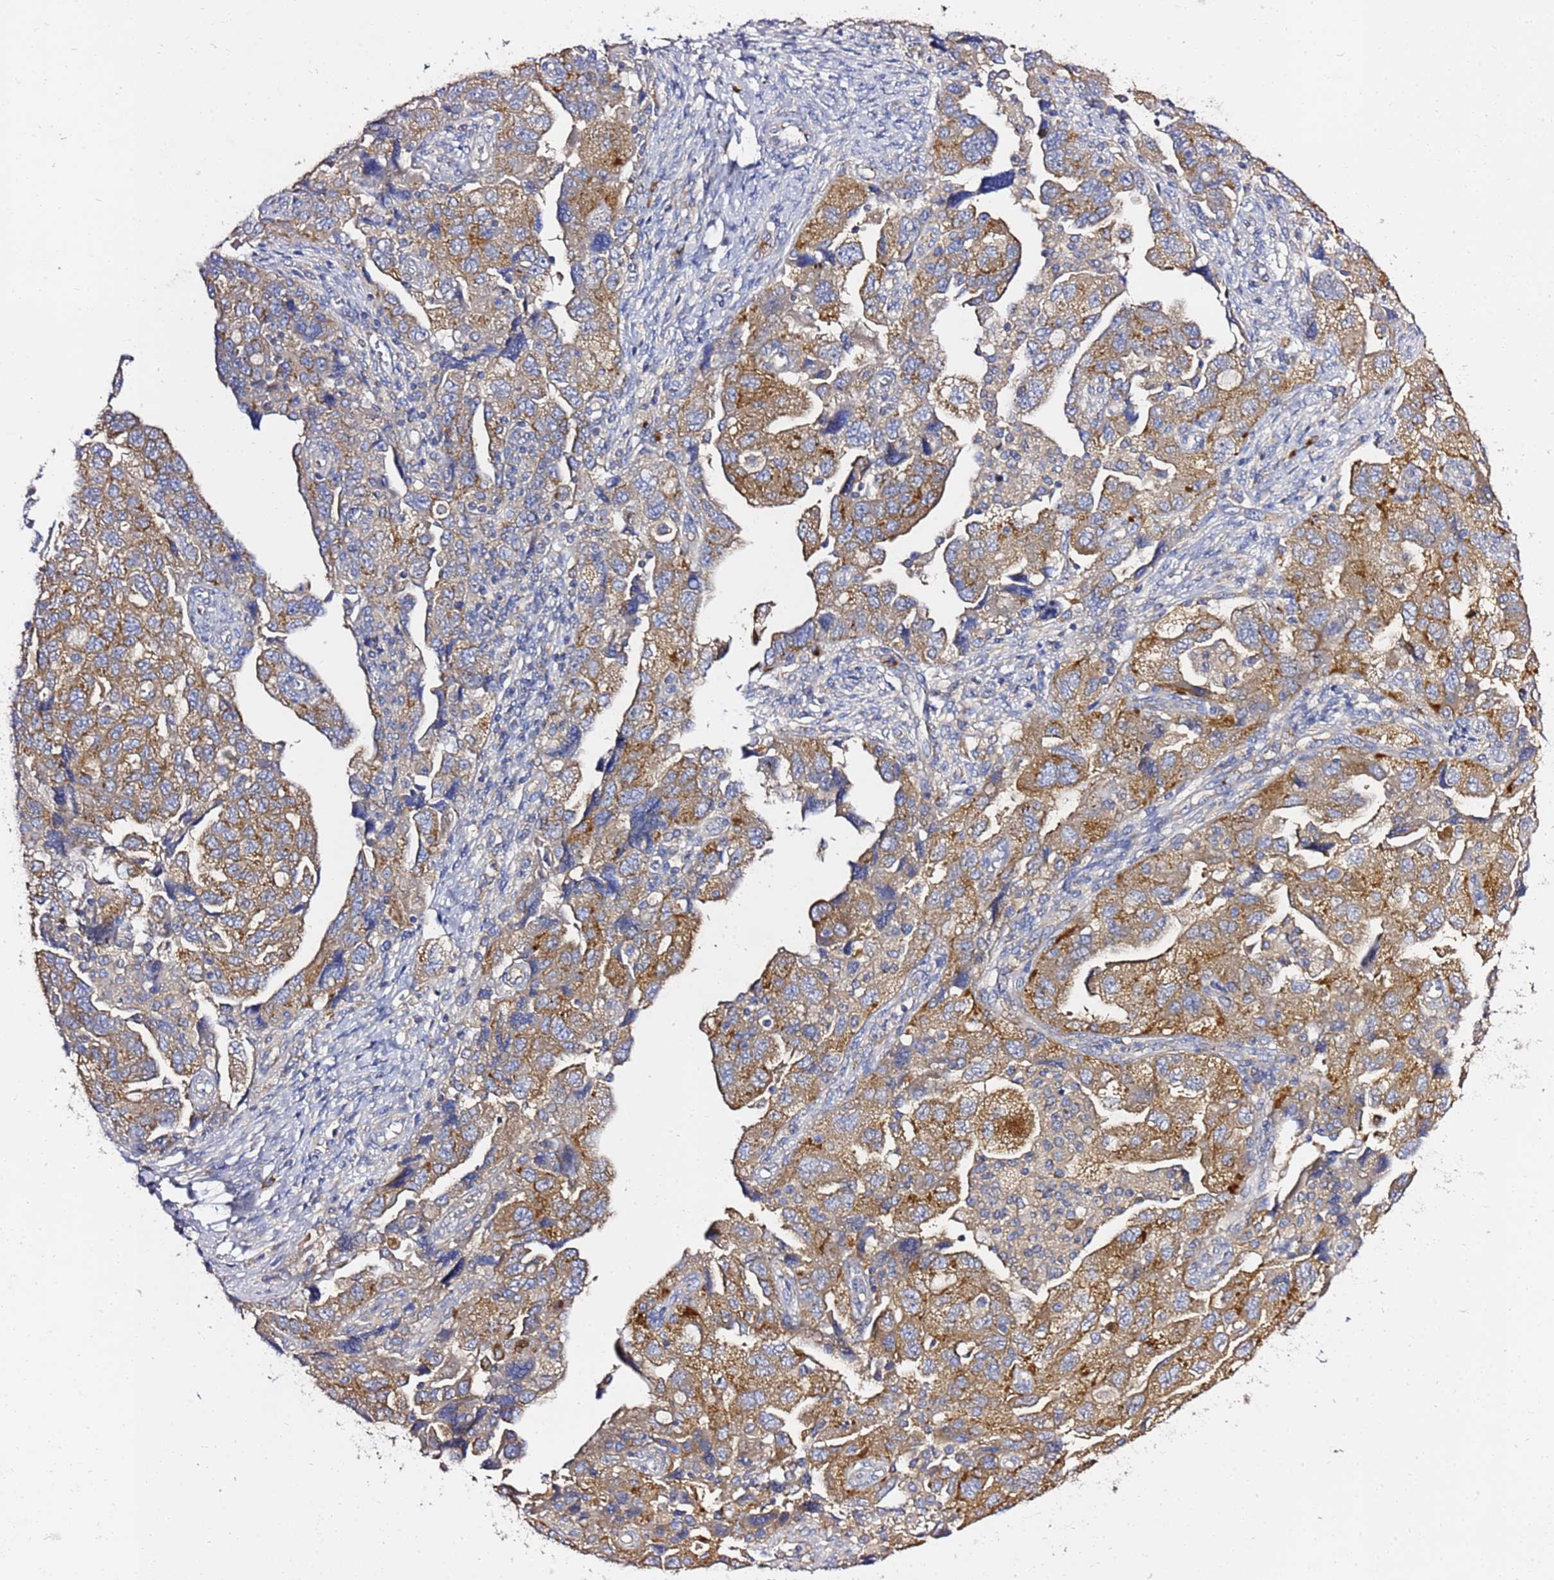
{"staining": {"intensity": "moderate", "quantity": "25%-75%", "location": "cytoplasmic/membranous"}, "tissue": "ovarian cancer", "cell_type": "Tumor cells", "image_type": "cancer", "snomed": [{"axis": "morphology", "description": "Carcinoma, NOS"}, {"axis": "morphology", "description": "Cystadenocarcinoma, serous, NOS"}, {"axis": "topography", "description": "Ovary"}], "caption": "Protein expression by immunohistochemistry (IHC) exhibits moderate cytoplasmic/membranous positivity in approximately 25%-75% of tumor cells in ovarian cancer. The staining was performed using DAB (3,3'-diaminobenzidine) to visualize the protein expression in brown, while the nuclei were stained in blue with hematoxylin (Magnification: 20x).", "gene": "ANAPC1", "patient": {"sex": "female", "age": 69}}